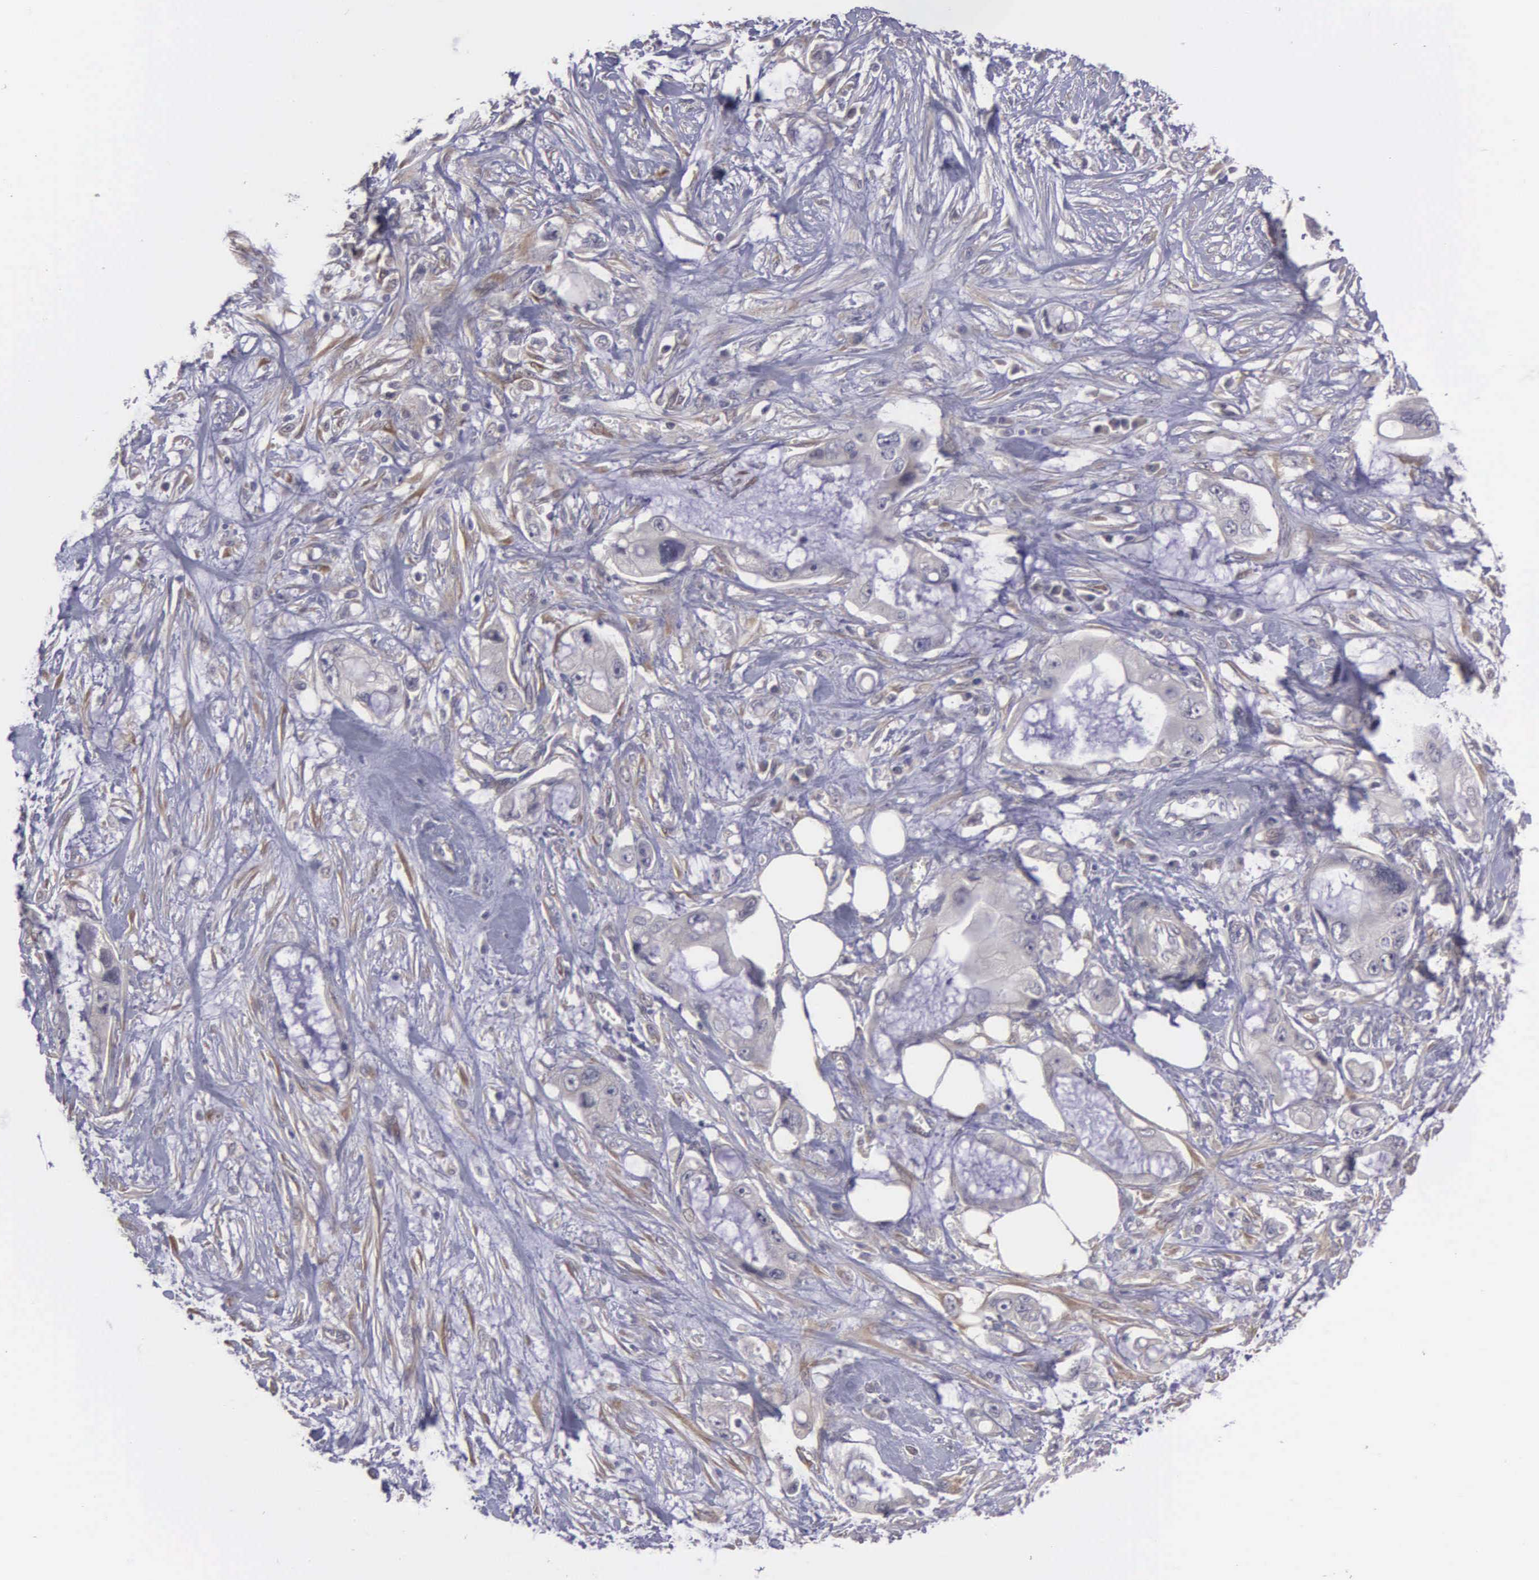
{"staining": {"intensity": "negative", "quantity": "none", "location": "none"}, "tissue": "pancreatic cancer", "cell_type": "Tumor cells", "image_type": "cancer", "snomed": [{"axis": "morphology", "description": "Adenocarcinoma, NOS"}, {"axis": "topography", "description": "Pancreas"}, {"axis": "topography", "description": "Stomach, upper"}], "caption": "This is a image of immunohistochemistry (IHC) staining of pancreatic cancer (adenocarcinoma), which shows no expression in tumor cells.", "gene": "RTL10", "patient": {"sex": "male", "age": 77}}